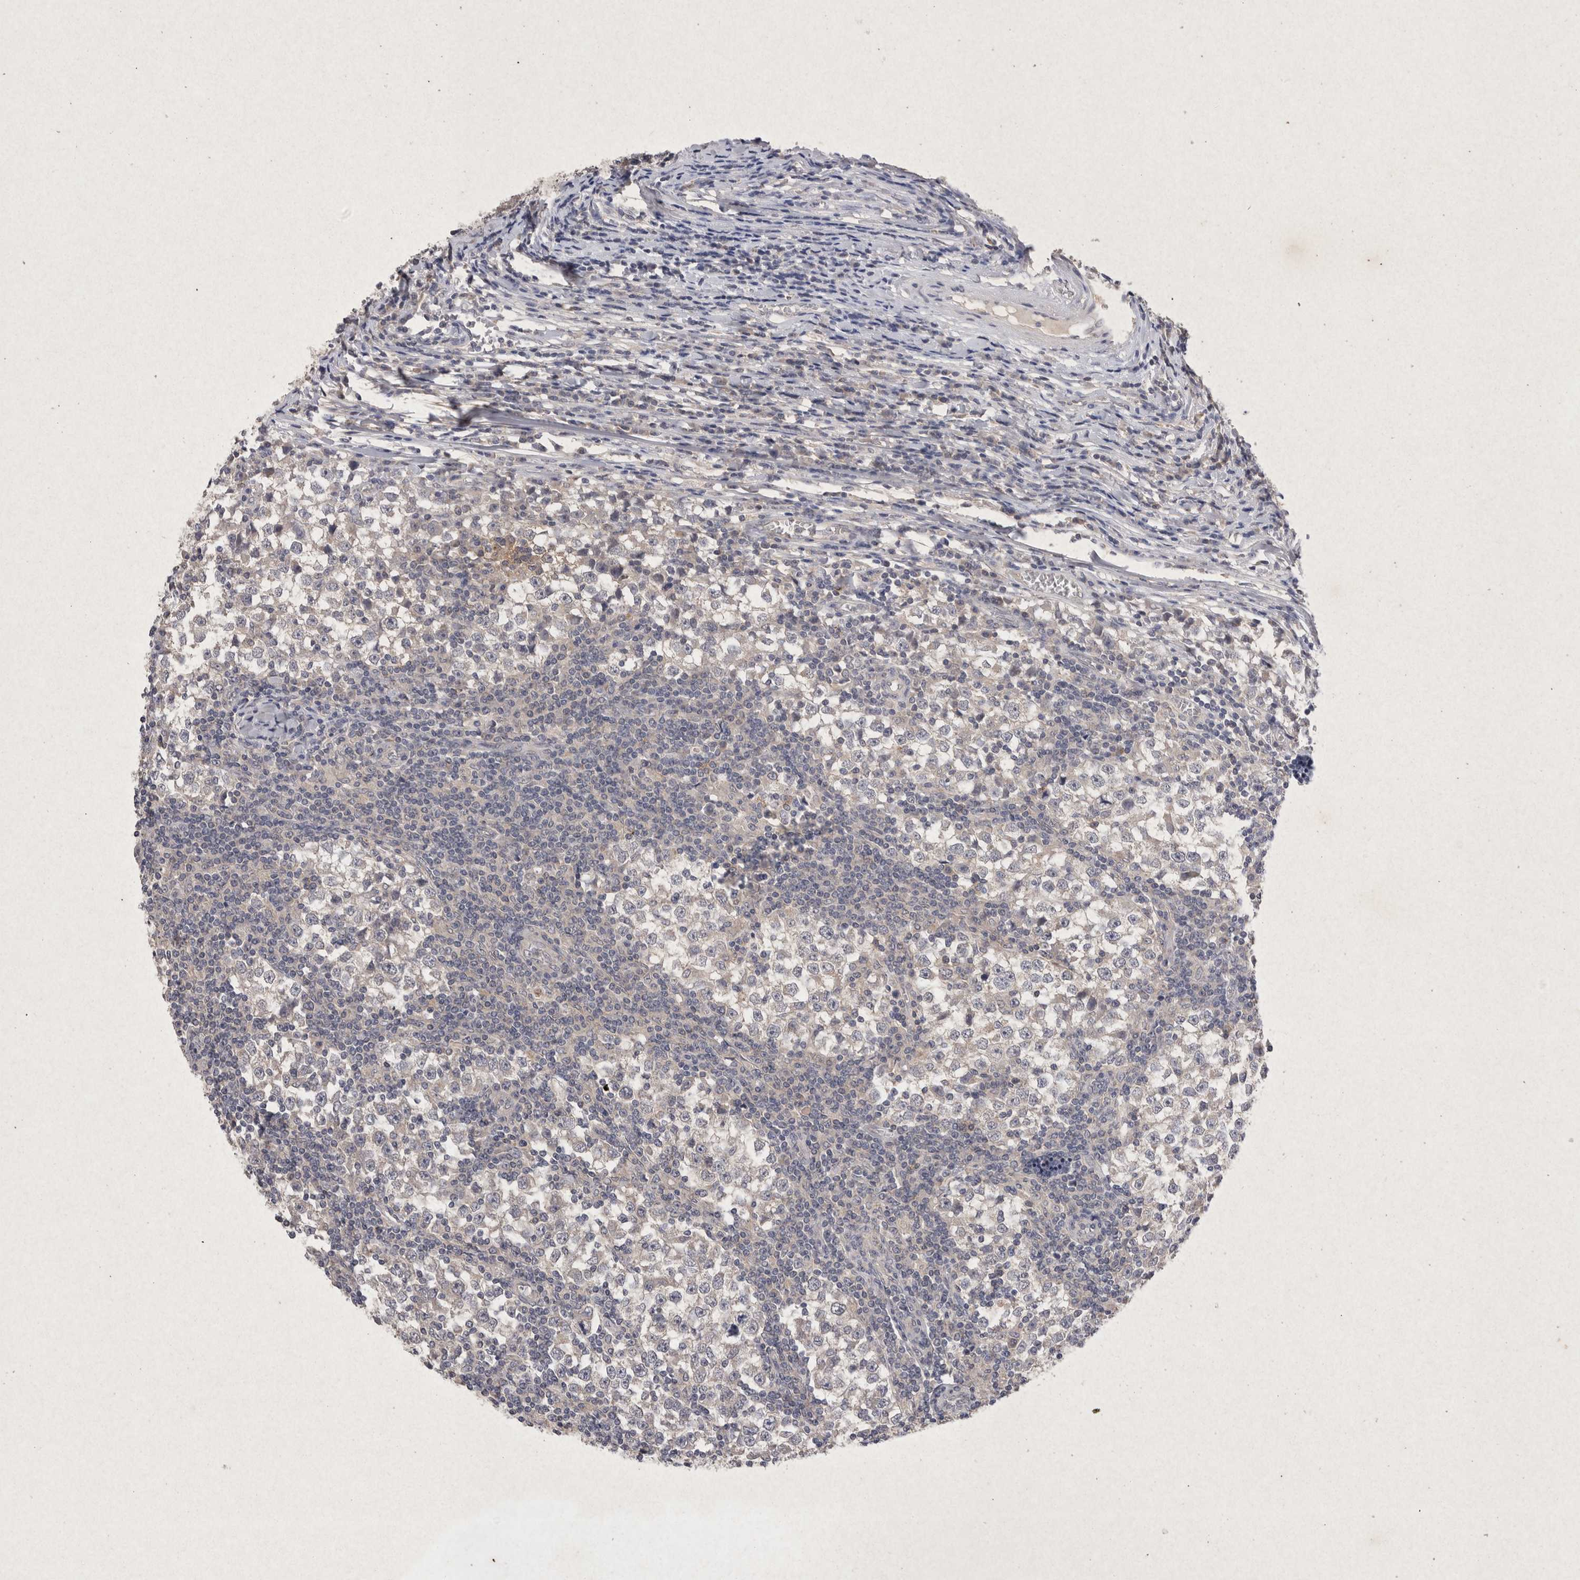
{"staining": {"intensity": "negative", "quantity": "none", "location": "none"}, "tissue": "testis cancer", "cell_type": "Tumor cells", "image_type": "cancer", "snomed": [{"axis": "morphology", "description": "Seminoma, NOS"}, {"axis": "topography", "description": "Testis"}], "caption": "Immunohistochemistry photomicrograph of testis cancer (seminoma) stained for a protein (brown), which exhibits no expression in tumor cells.", "gene": "RASSF3", "patient": {"sex": "male", "age": 65}}